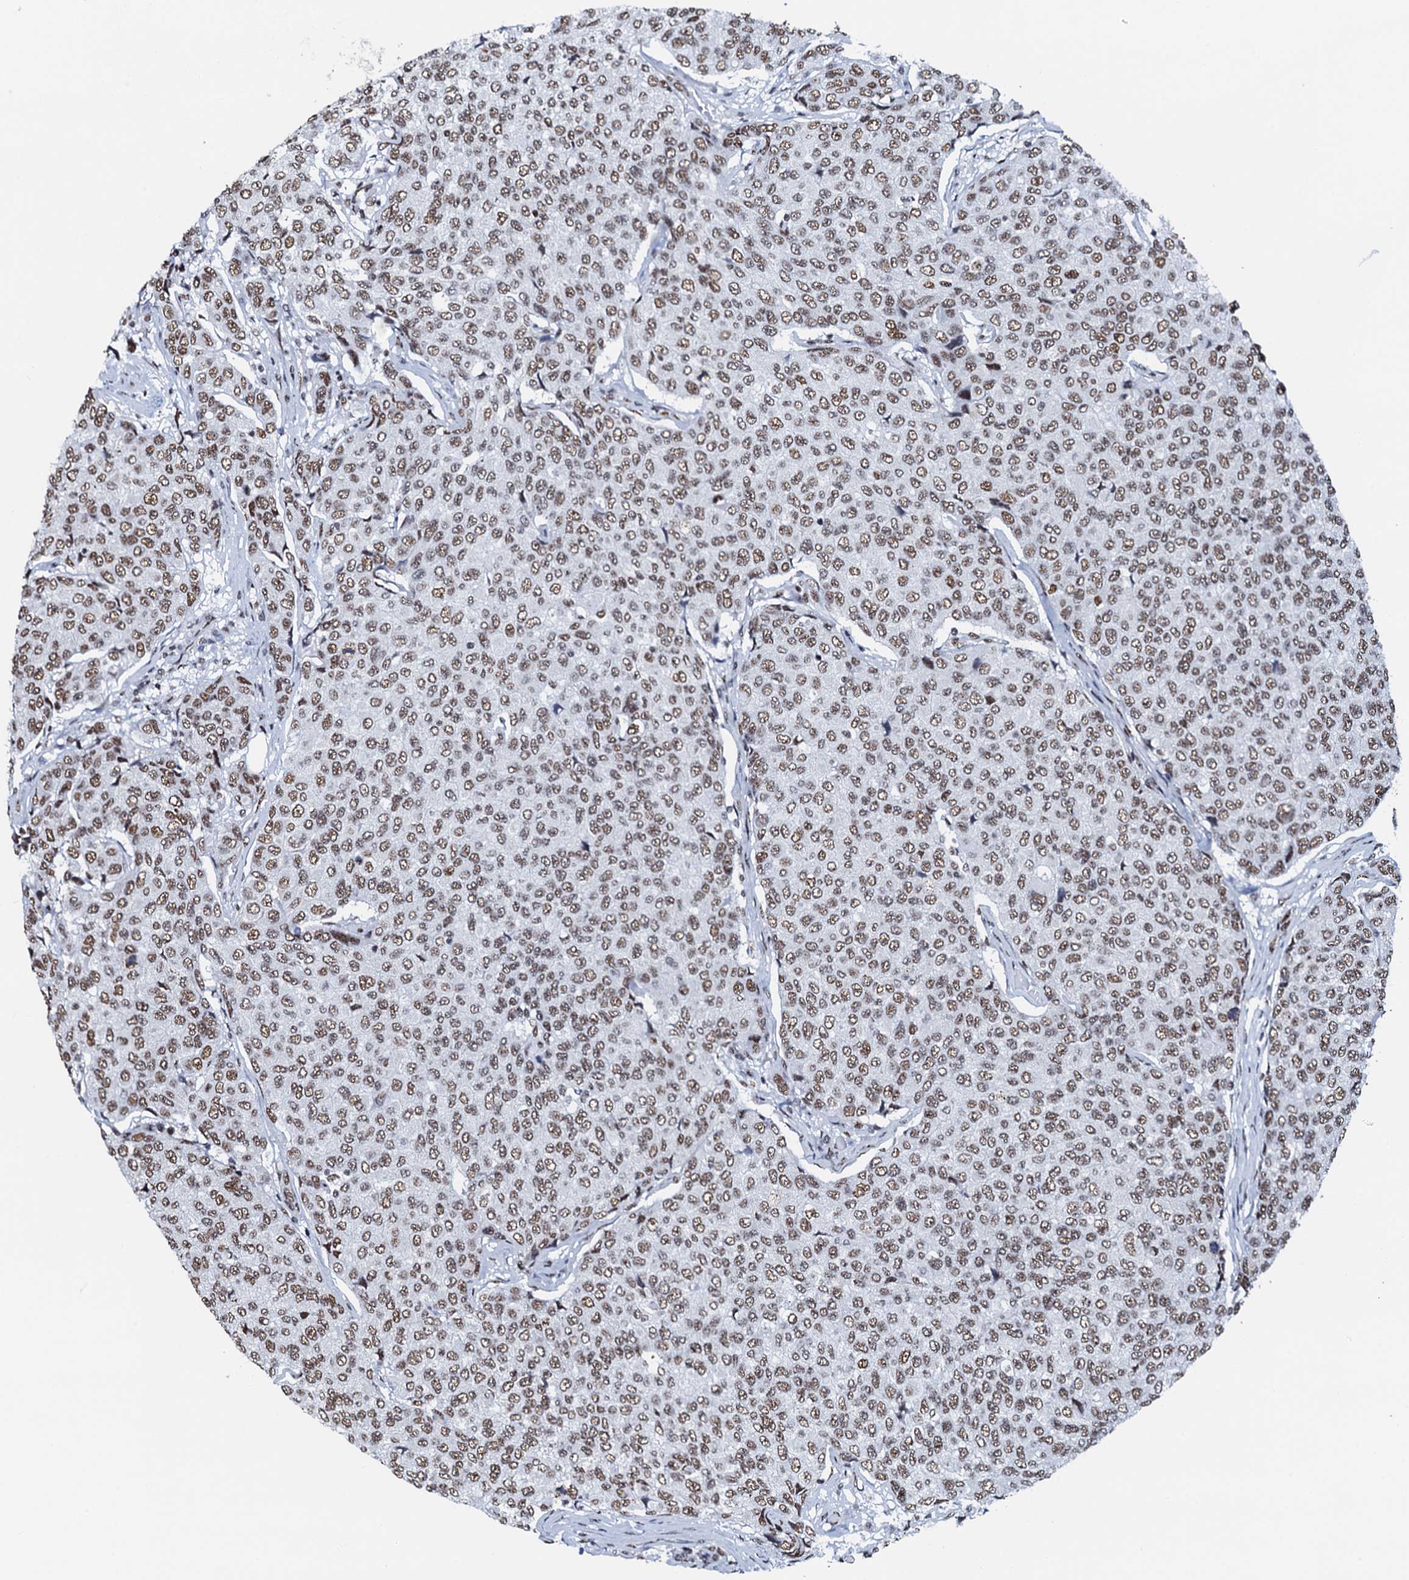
{"staining": {"intensity": "moderate", "quantity": ">75%", "location": "nuclear"}, "tissue": "breast cancer", "cell_type": "Tumor cells", "image_type": "cancer", "snomed": [{"axis": "morphology", "description": "Duct carcinoma"}, {"axis": "topography", "description": "Breast"}], "caption": "Immunohistochemistry (IHC) (DAB (3,3'-diaminobenzidine)) staining of breast cancer demonstrates moderate nuclear protein expression in about >75% of tumor cells.", "gene": "NKAPD1", "patient": {"sex": "female", "age": 55}}